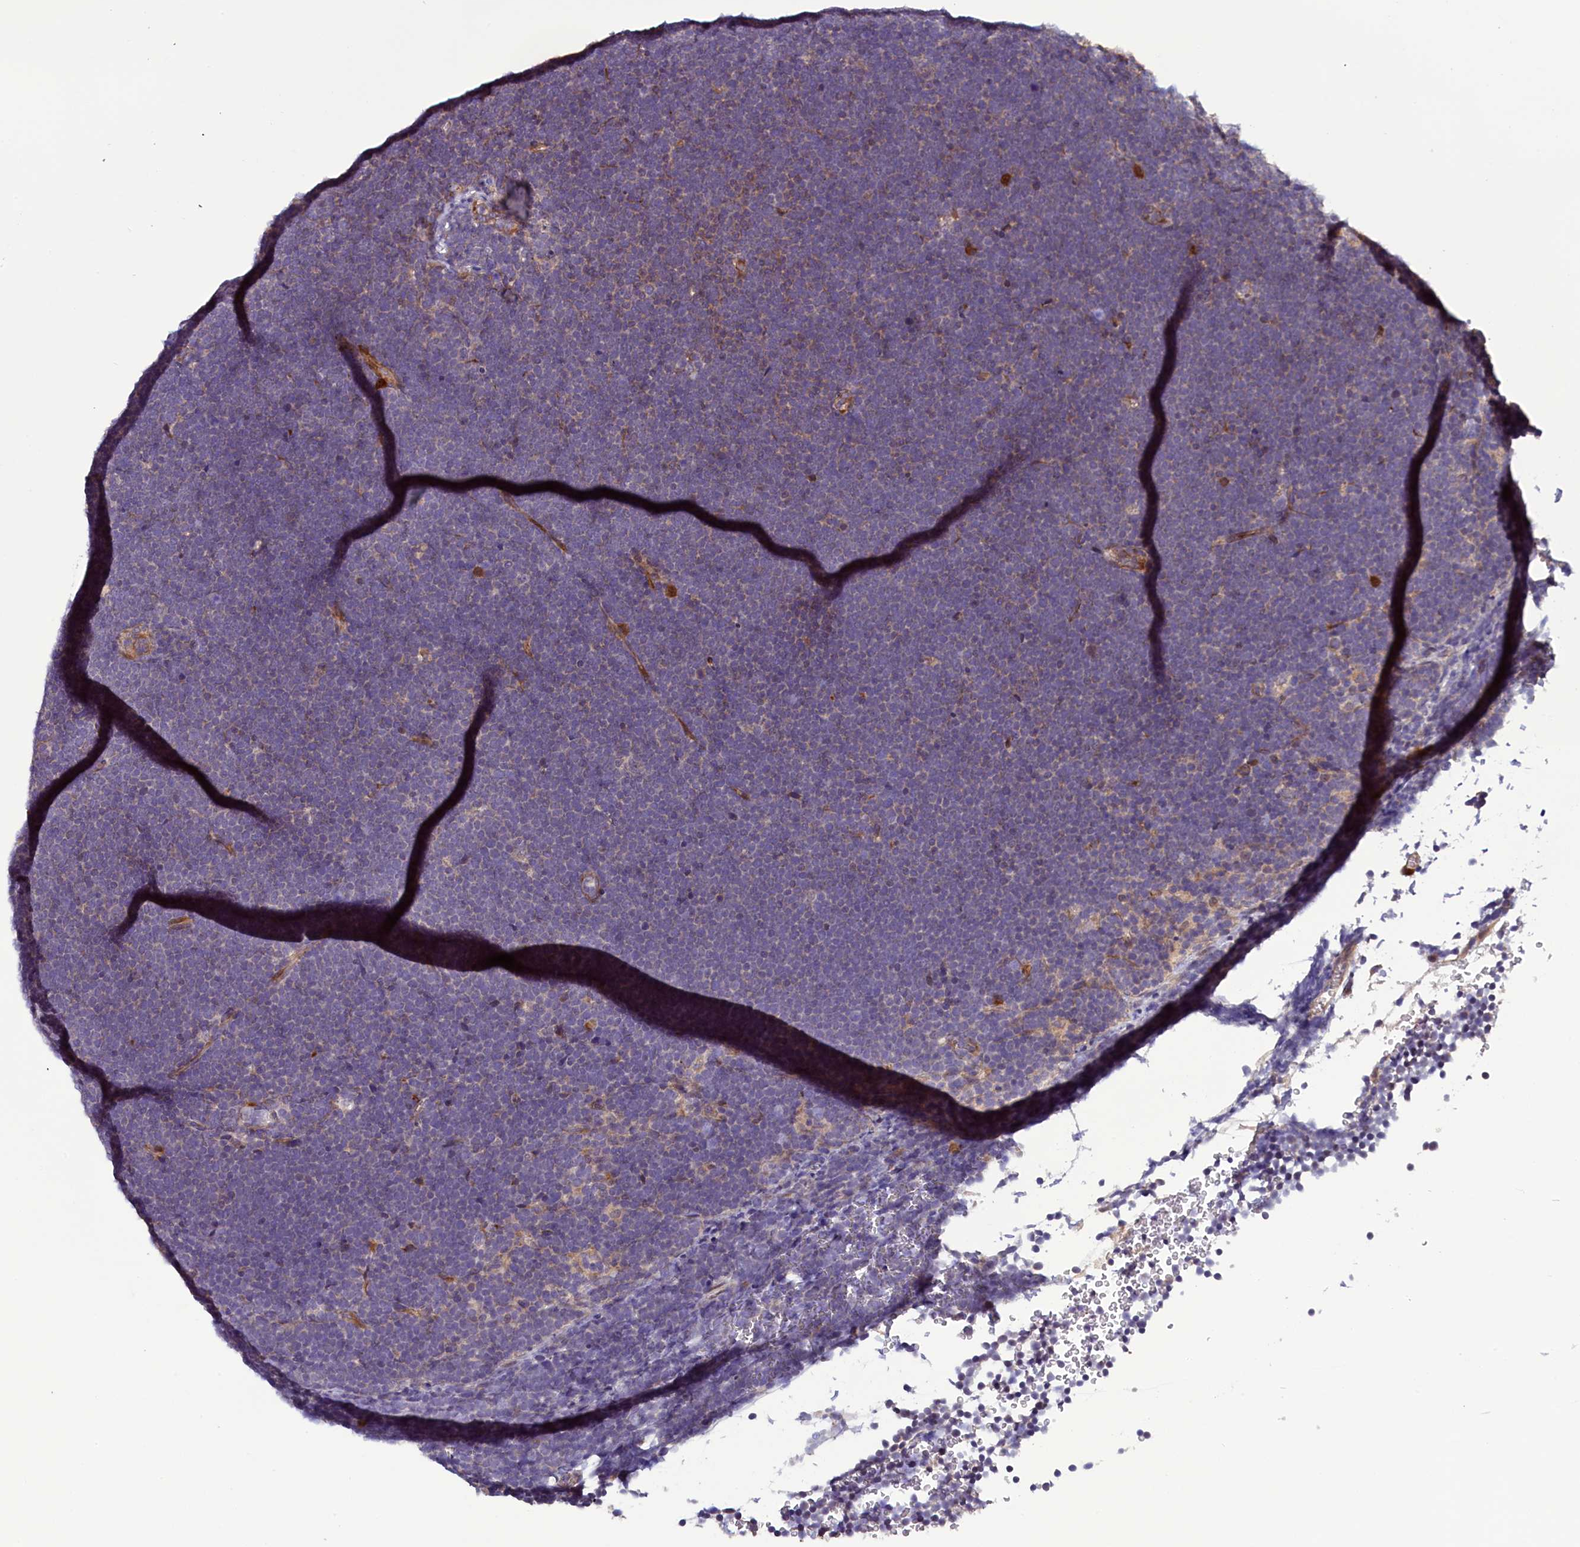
{"staining": {"intensity": "negative", "quantity": "none", "location": "none"}, "tissue": "lymphoma", "cell_type": "Tumor cells", "image_type": "cancer", "snomed": [{"axis": "morphology", "description": "Malignant lymphoma, non-Hodgkin's type, High grade"}, {"axis": "topography", "description": "Lymph node"}], "caption": "Tumor cells show no significant expression in lymphoma.", "gene": "RPUSD2", "patient": {"sex": "male", "age": 13}}